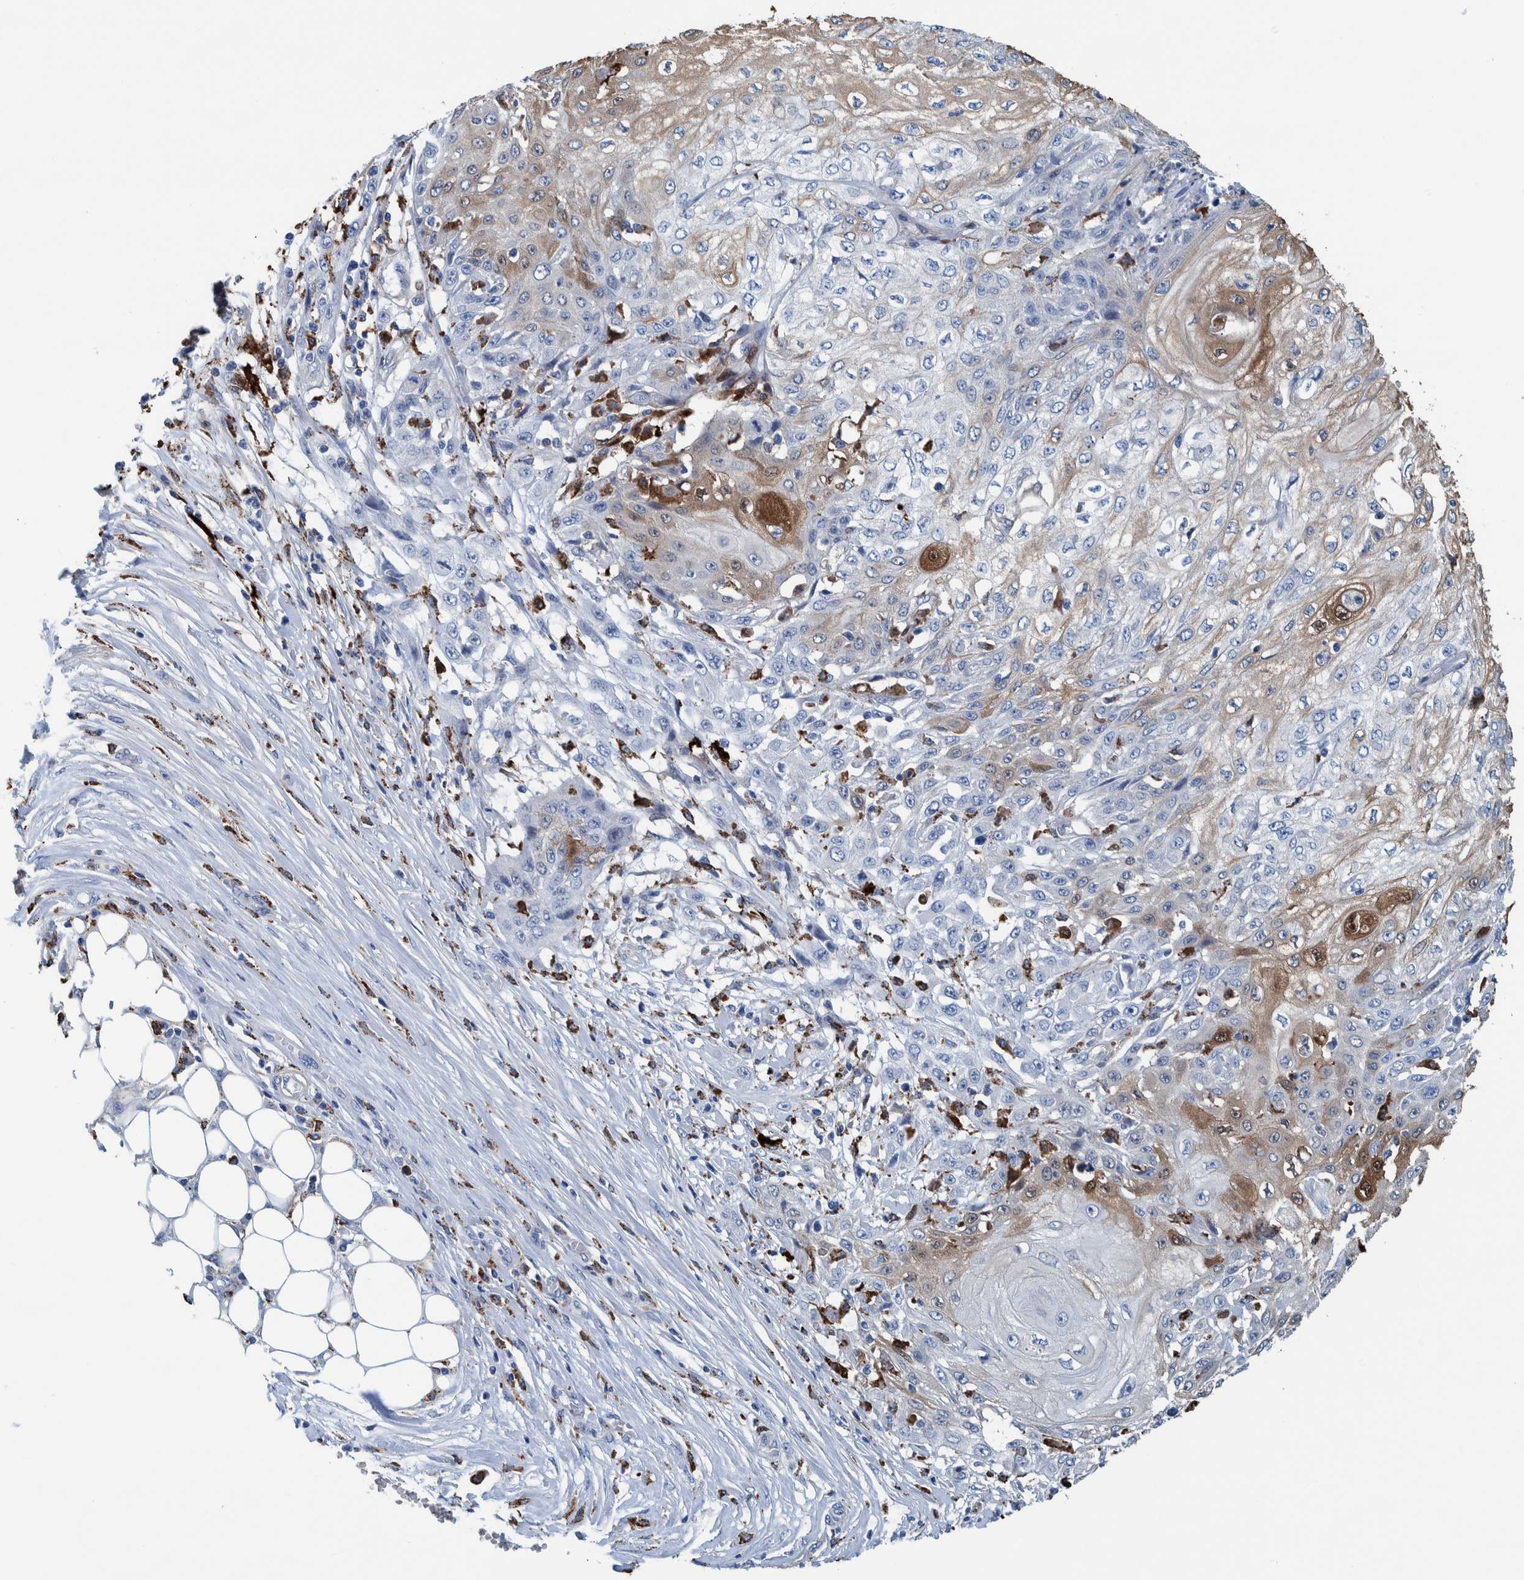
{"staining": {"intensity": "moderate", "quantity": "<25%", "location": "cytoplasmic/membranous,nuclear"}, "tissue": "skin cancer", "cell_type": "Tumor cells", "image_type": "cancer", "snomed": [{"axis": "morphology", "description": "Squamous cell carcinoma, NOS"}, {"axis": "morphology", "description": "Squamous cell carcinoma, metastatic, NOS"}, {"axis": "topography", "description": "Skin"}, {"axis": "topography", "description": "Lymph node"}], "caption": "Immunohistochemistry (IHC) of squamous cell carcinoma (skin) shows low levels of moderate cytoplasmic/membranous and nuclear expression in about <25% of tumor cells. (Brightfield microscopy of DAB IHC at high magnification).", "gene": "IDO1", "patient": {"sex": "male", "age": 75}}